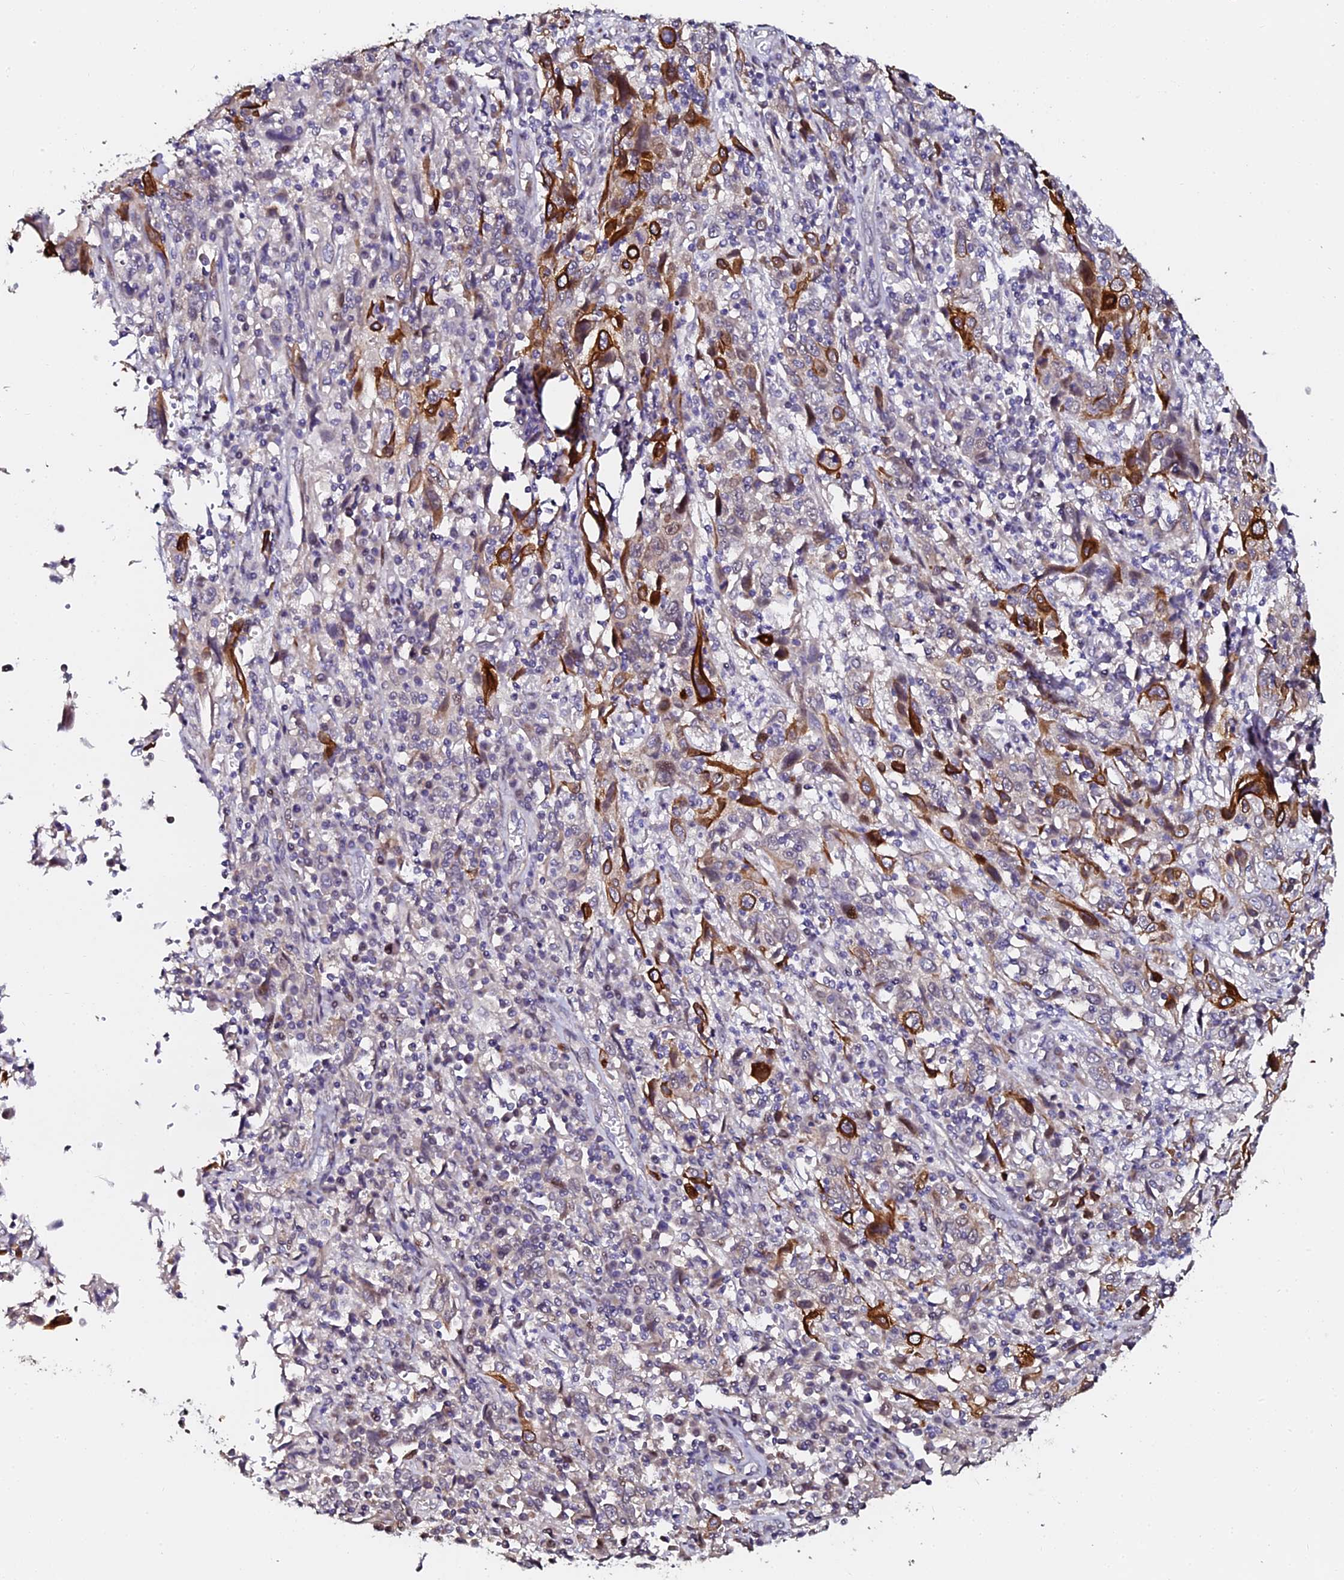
{"staining": {"intensity": "strong", "quantity": "<25%", "location": "cytoplasmic/membranous"}, "tissue": "cervical cancer", "cell_type": "Tumor cells", "image_type": "cancer", "snomed": [{"axis": "morphology", "description": "Squamous cell carcinoma, NOS"}, {"axis": "topography", "description": "Cervix"}], "caption": "Strong cytoplasmic/membranous protein positivity is present in approximately <25% of tumor cells in cervical cancer (squamous cell carcinoma). The protein of interest is shown in brown color, while the nuclei are stained blue.", "gene": "GPN3", "patient": {"sex": "female", "age": 46}}